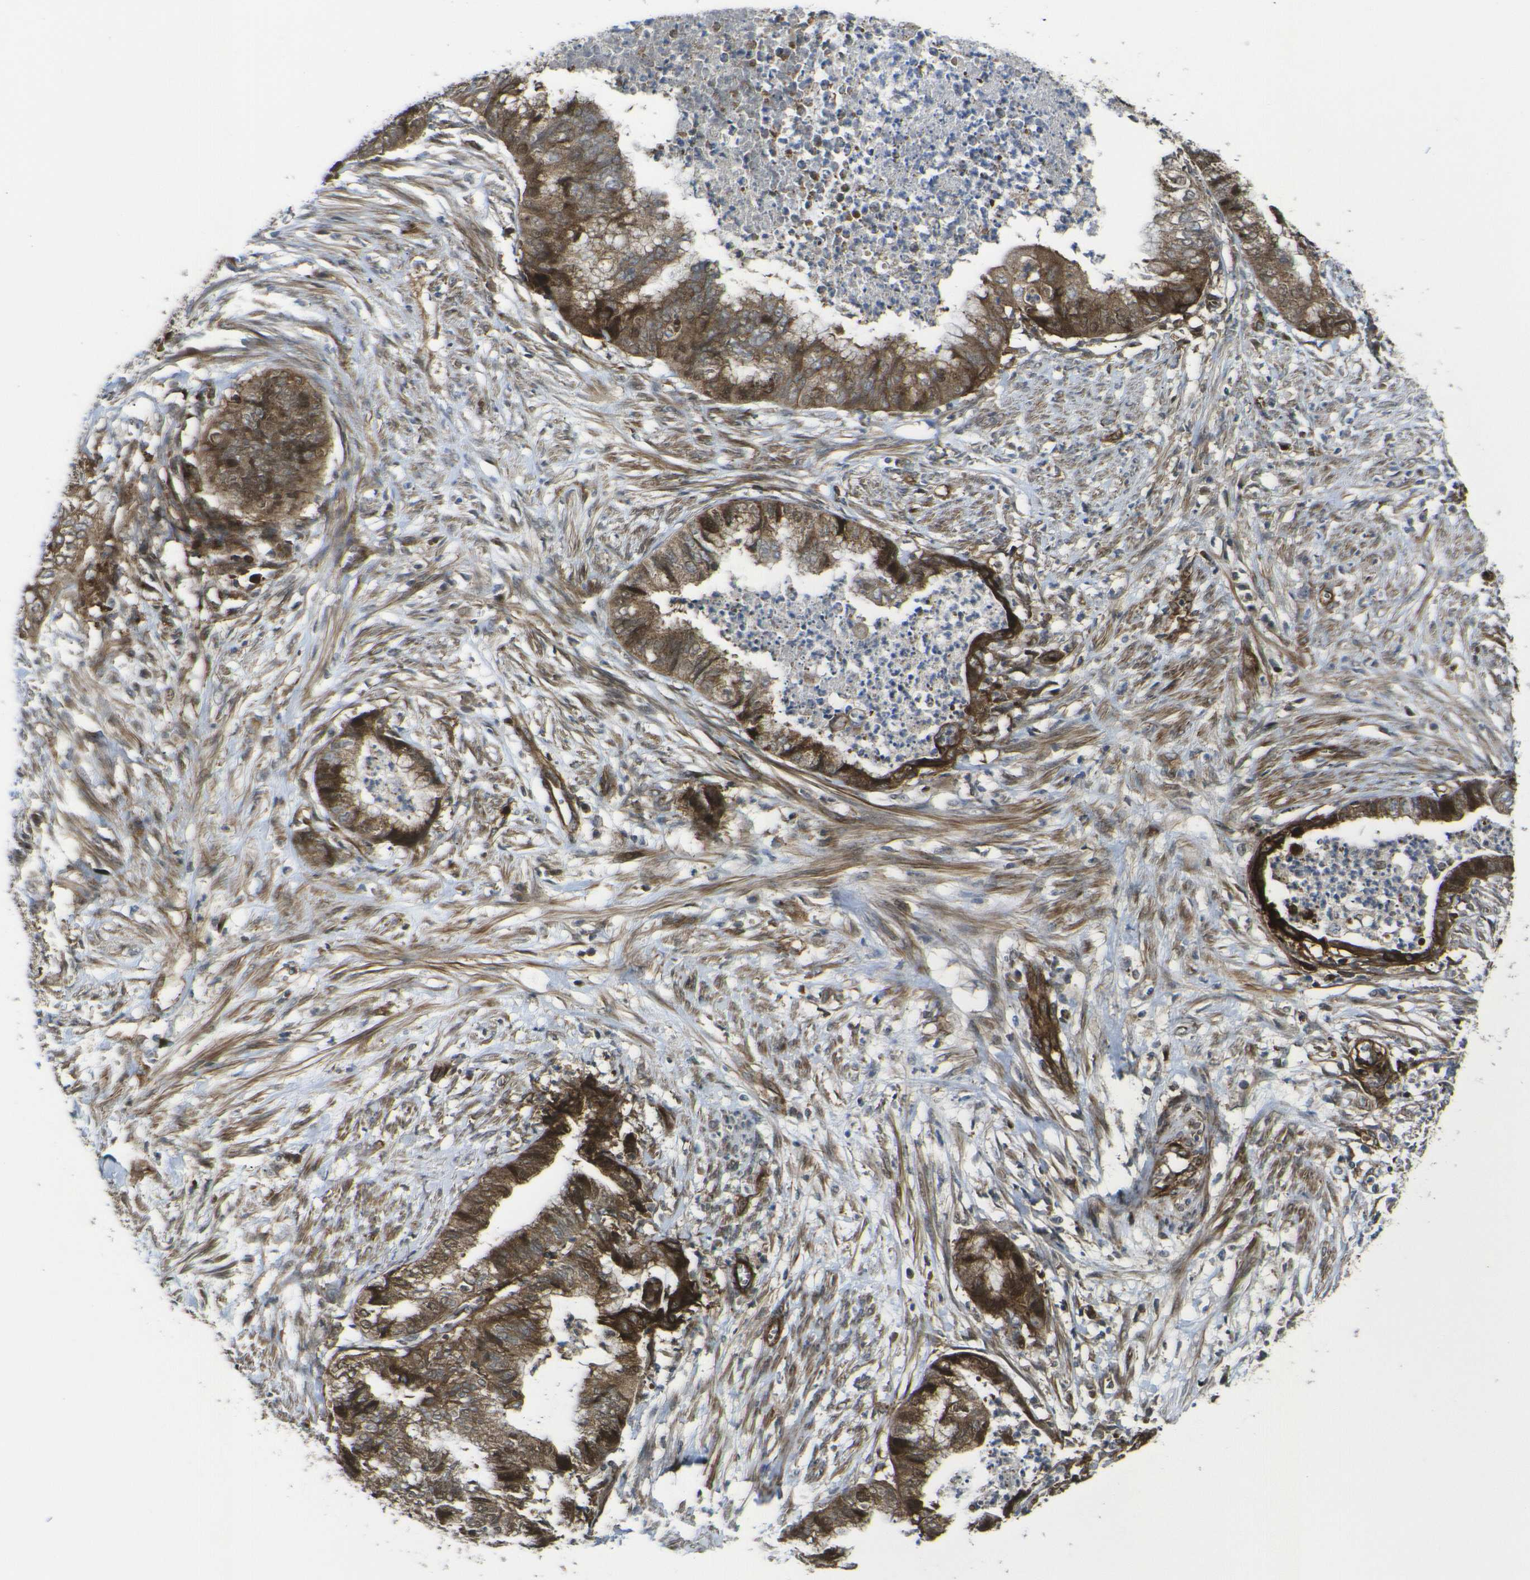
{"staining": {"intensity": "moderate", "quantity": ">75%", "location": "cytoplasmic/membranous"}, "tissue": "endometrial cancer", "cell_type": "Tumor cells", "image_type": "cancer", "snomed": [{"axis": "morphology", "description": "Necrosis, NOS"}, {"axis": "morphology", "description": "Adenocarcinoma, NOS"}, {"axis": "topography", "description": "Endometrium"}], "caption": "Endometrial cancer (adenocarcinoma) stained with a protein marker shows moderate staining in tumor cells.", "gene": "ECE1", "patient": {"sex": "female", "age": 79}}